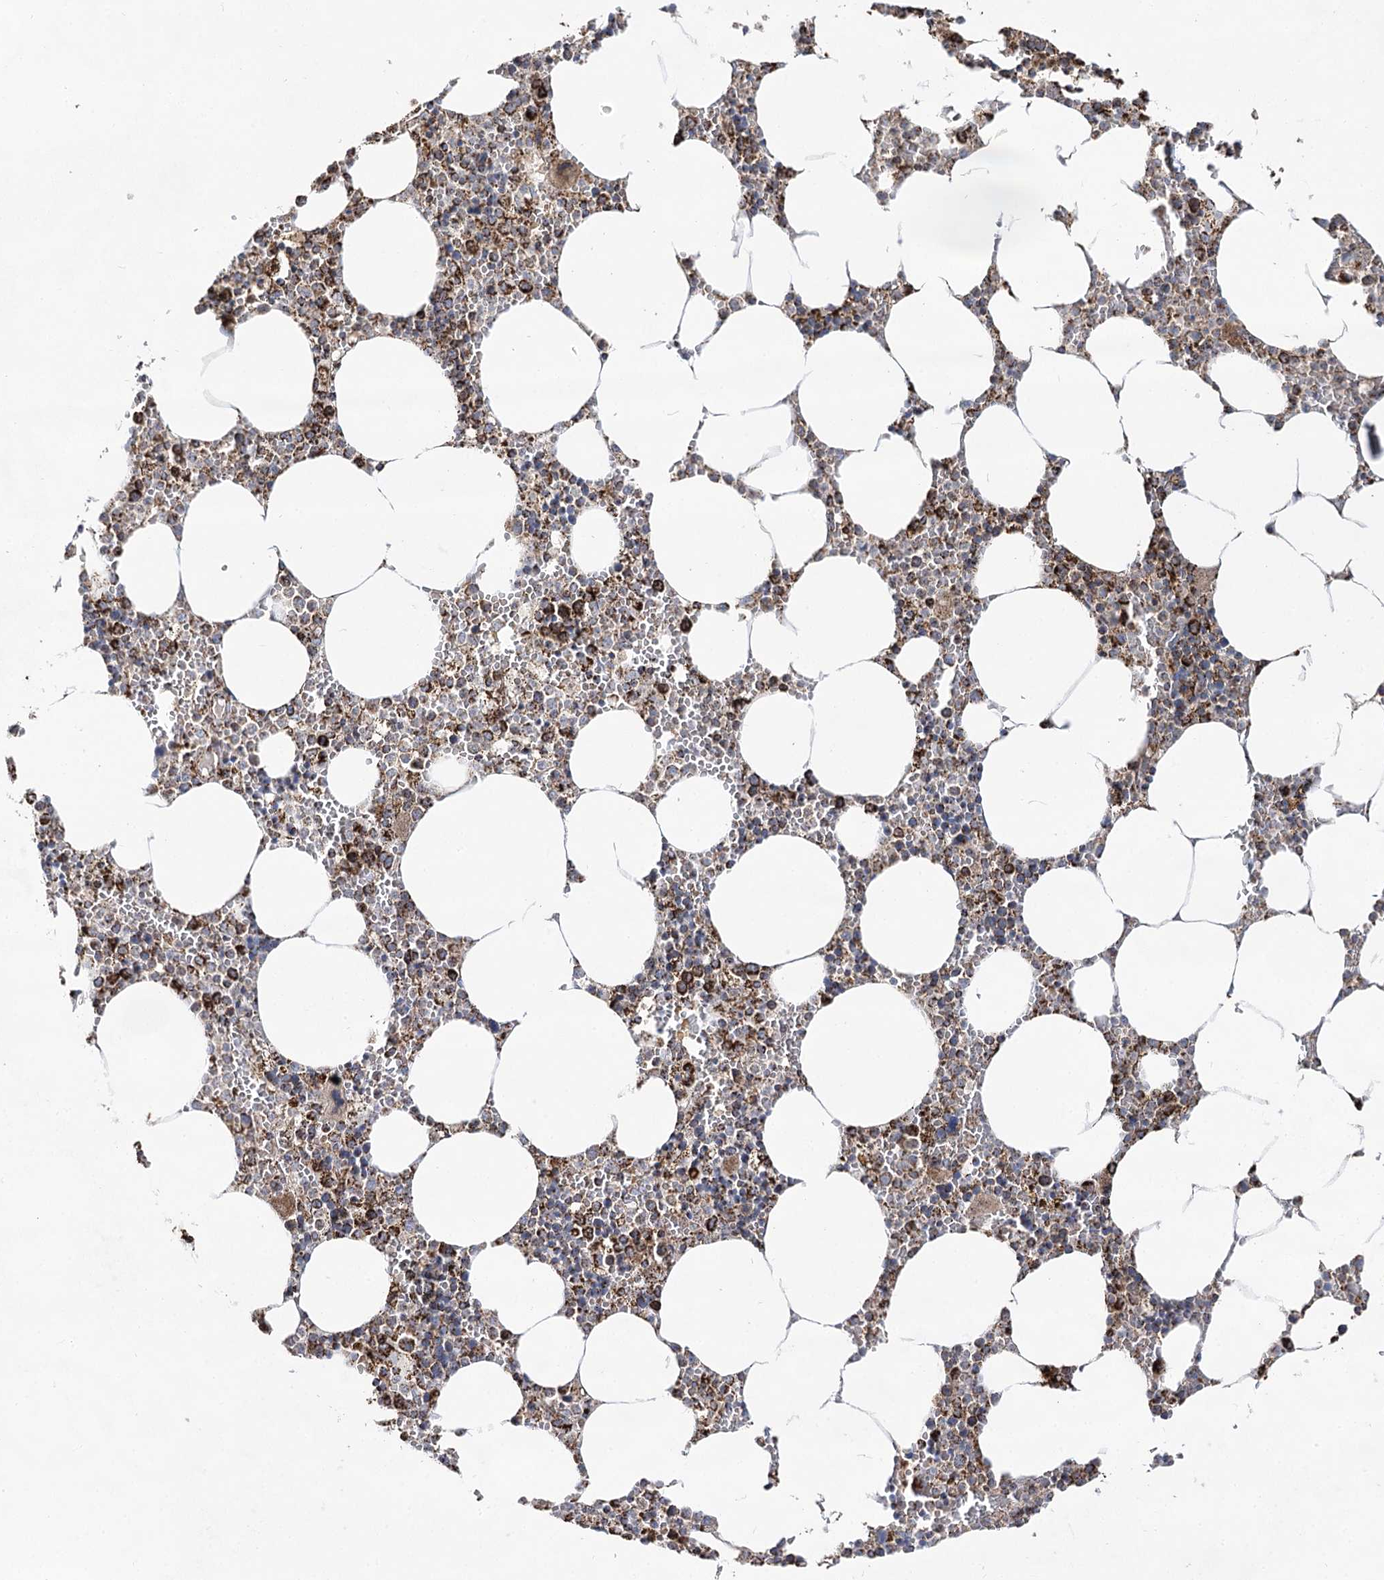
{"staining": {"intensity": "strong", "quantity": "25%-75%", "location": "cytoplasmic/membranous"}, "tissue": "bone marrow", "cell_type": "Hematopoietic cells", "image_type": "normal", "snomed": [{"axis": "morphology", "description": "Normal tissue, NOS"}, {"axis": "topography", "description": "Bone marrow"}], "caption": "High-magnification brightfield microscopy of benign bone marrow stained with DAB (3,3'-diaminobenzidine) (brown) and counterstained with hematoxylin (blue). hematopoietic cells exhibit strong cytoplasmic/membranous staining is present in about25%-75% of cells.", "gene": "NADK2", "patient": {"sex": "male", "age": 70}}